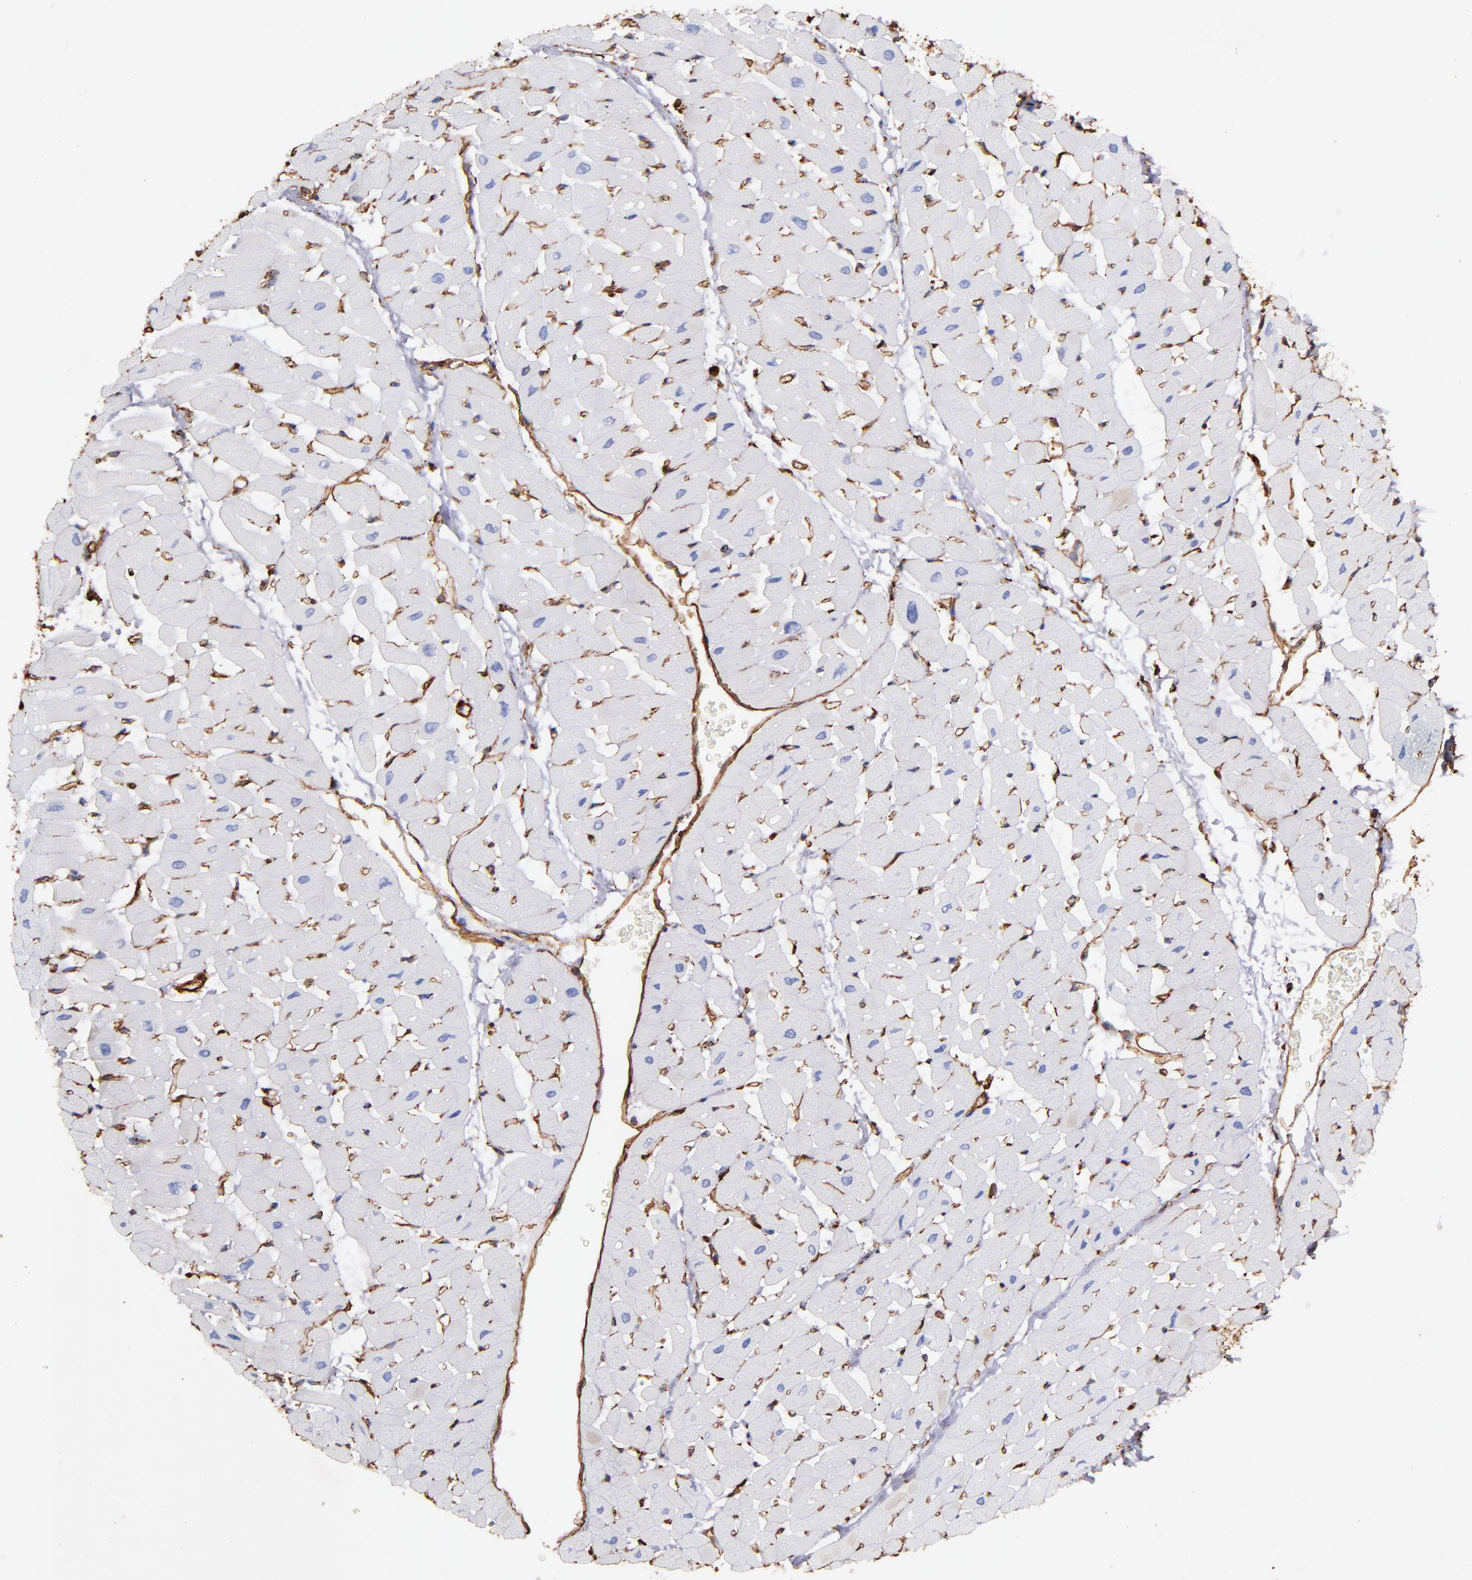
{"staining": {"intensity": "negative", "quantity": "none", "location": "none"}, "tissue": "heart muscle", "cell_type": "Cardiomyocytes", "image_type": "normal", "snomed": [{"axis": "morphology", "description": "Normal tissue, NOS"}, {"axis": "topography", "description": "Heart"}], "caption": "This image is of unremarkable heart muscle stained with immunohistochemistry (IHC) to label a protein in brown with the nuclei are counter-stained blue. There is no staining in cardiomyocytes.", "gene": "VIM", "patient": {"sex": "male", "age": 45}}